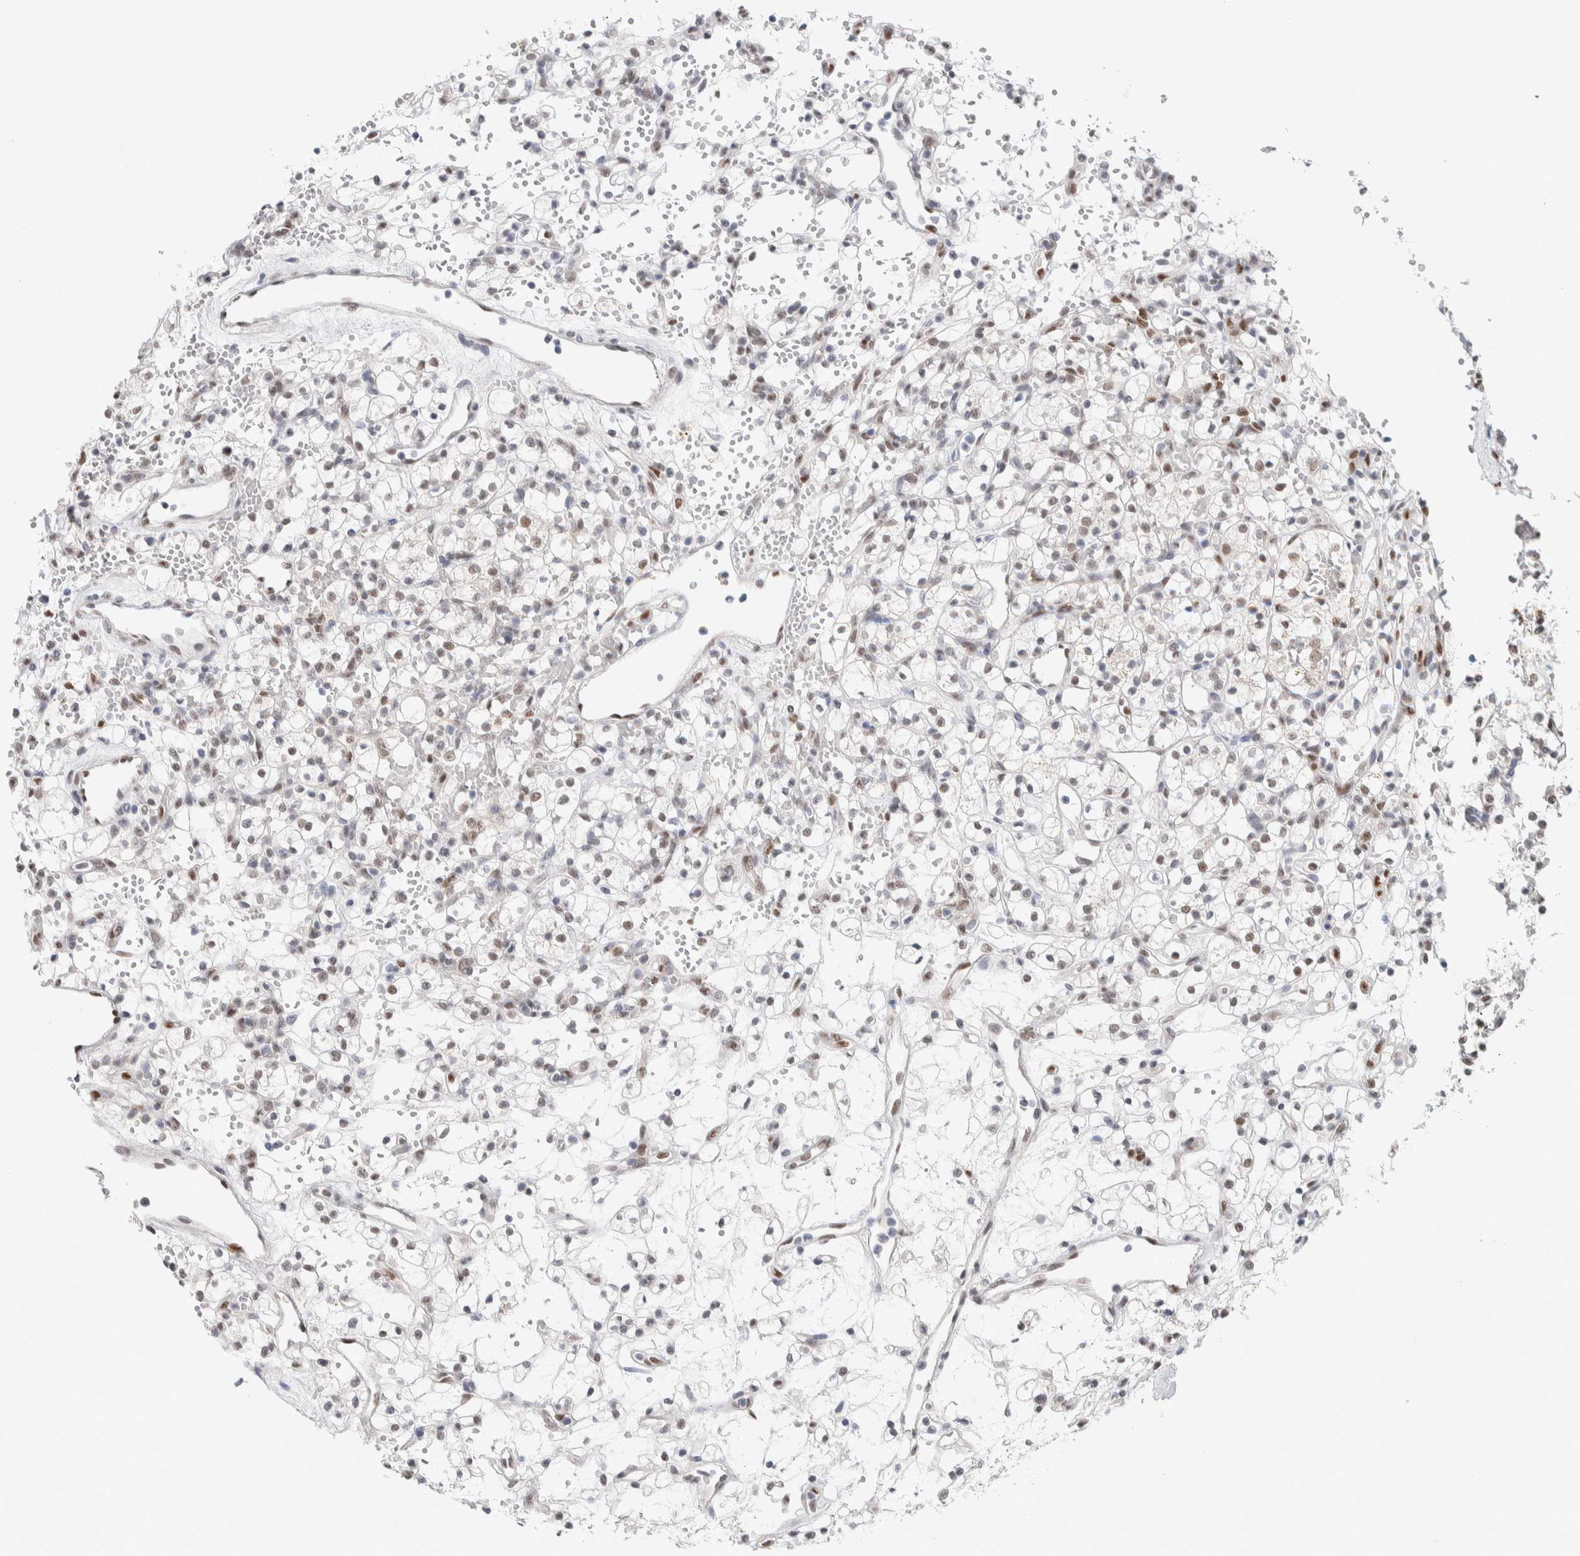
{"staining": {"intensity": "weak", "quantity": "25%-75%", "location": "nuclear"}, "tissue": "renal cancer", "cell_type": "Tumor cells", "image_type": "cancer", "snomed": [{"axis": "morphology", "description": "Adenocarcinoma, NOS"}, {"axis": "topography", "description": "Kidney"}], "caption": "Tumor cells display low levels of weak nuclear expression in approximately 25%-75% of cells in renal cancer.", "gene": "PRMT1", "patient": {"sex": "female", "age": 60}}